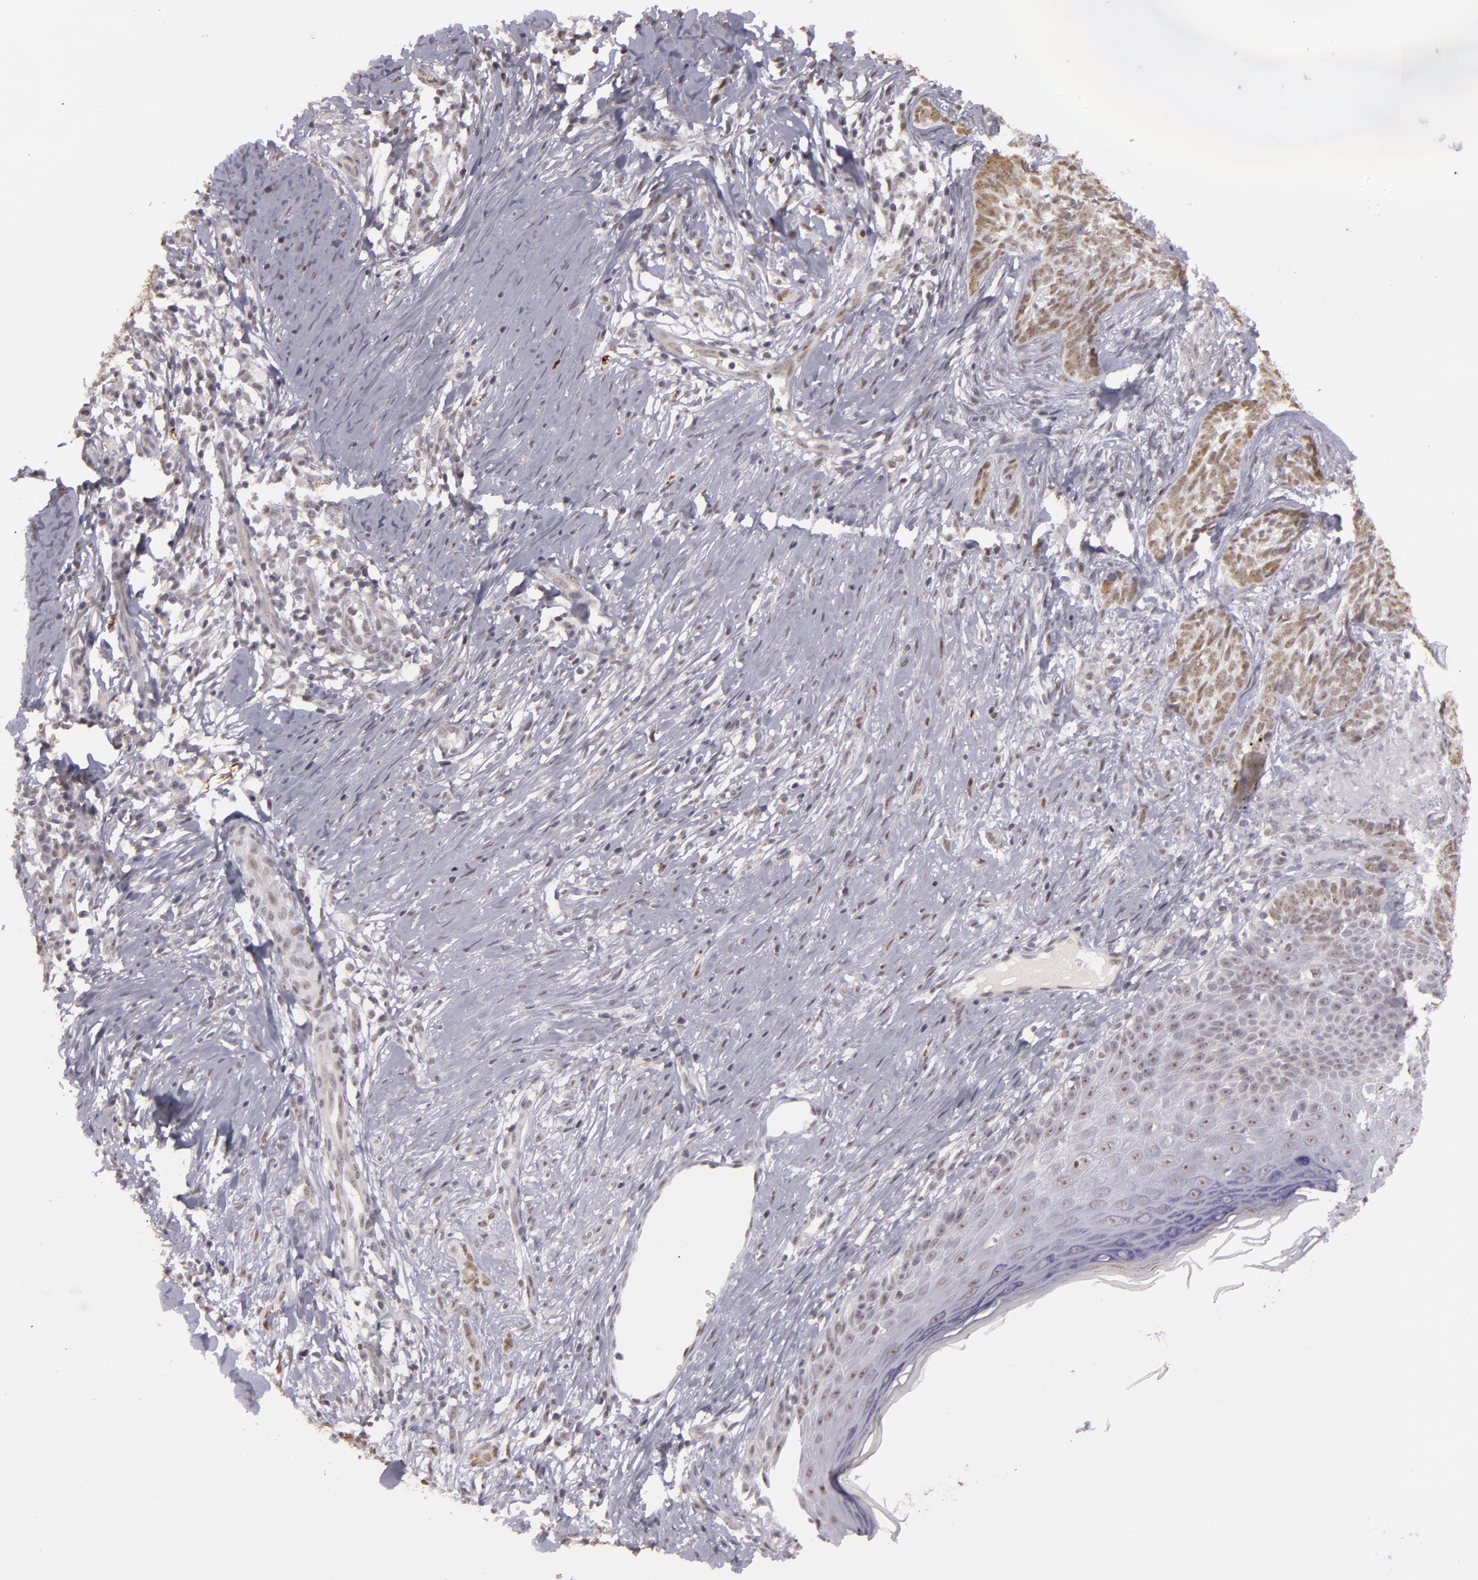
{"staining": {"intensity": "weak", "quantity": ">75%", "location": "nuclear"}, "tissue": "skin cancer", "cell_type": "Tumor cells", "image_type": "cancer", "snomed": [{"axis": "morphology", "description": "Basal cell carcinoma"}, {"axis": "topography", "description": "Skin"}], "caption": "IHC micrograph of neoplastic tissue: human skin cancer (basal cell carcinoma) stained using immunohistochemistry (IHC) reveals low levels of weak protein expression localized specifically in the nuclear of tumor cells, appearing as a nuclear brown color.", "gene": "RRP7A", "patient": {"sex": "female", "age": 81}}